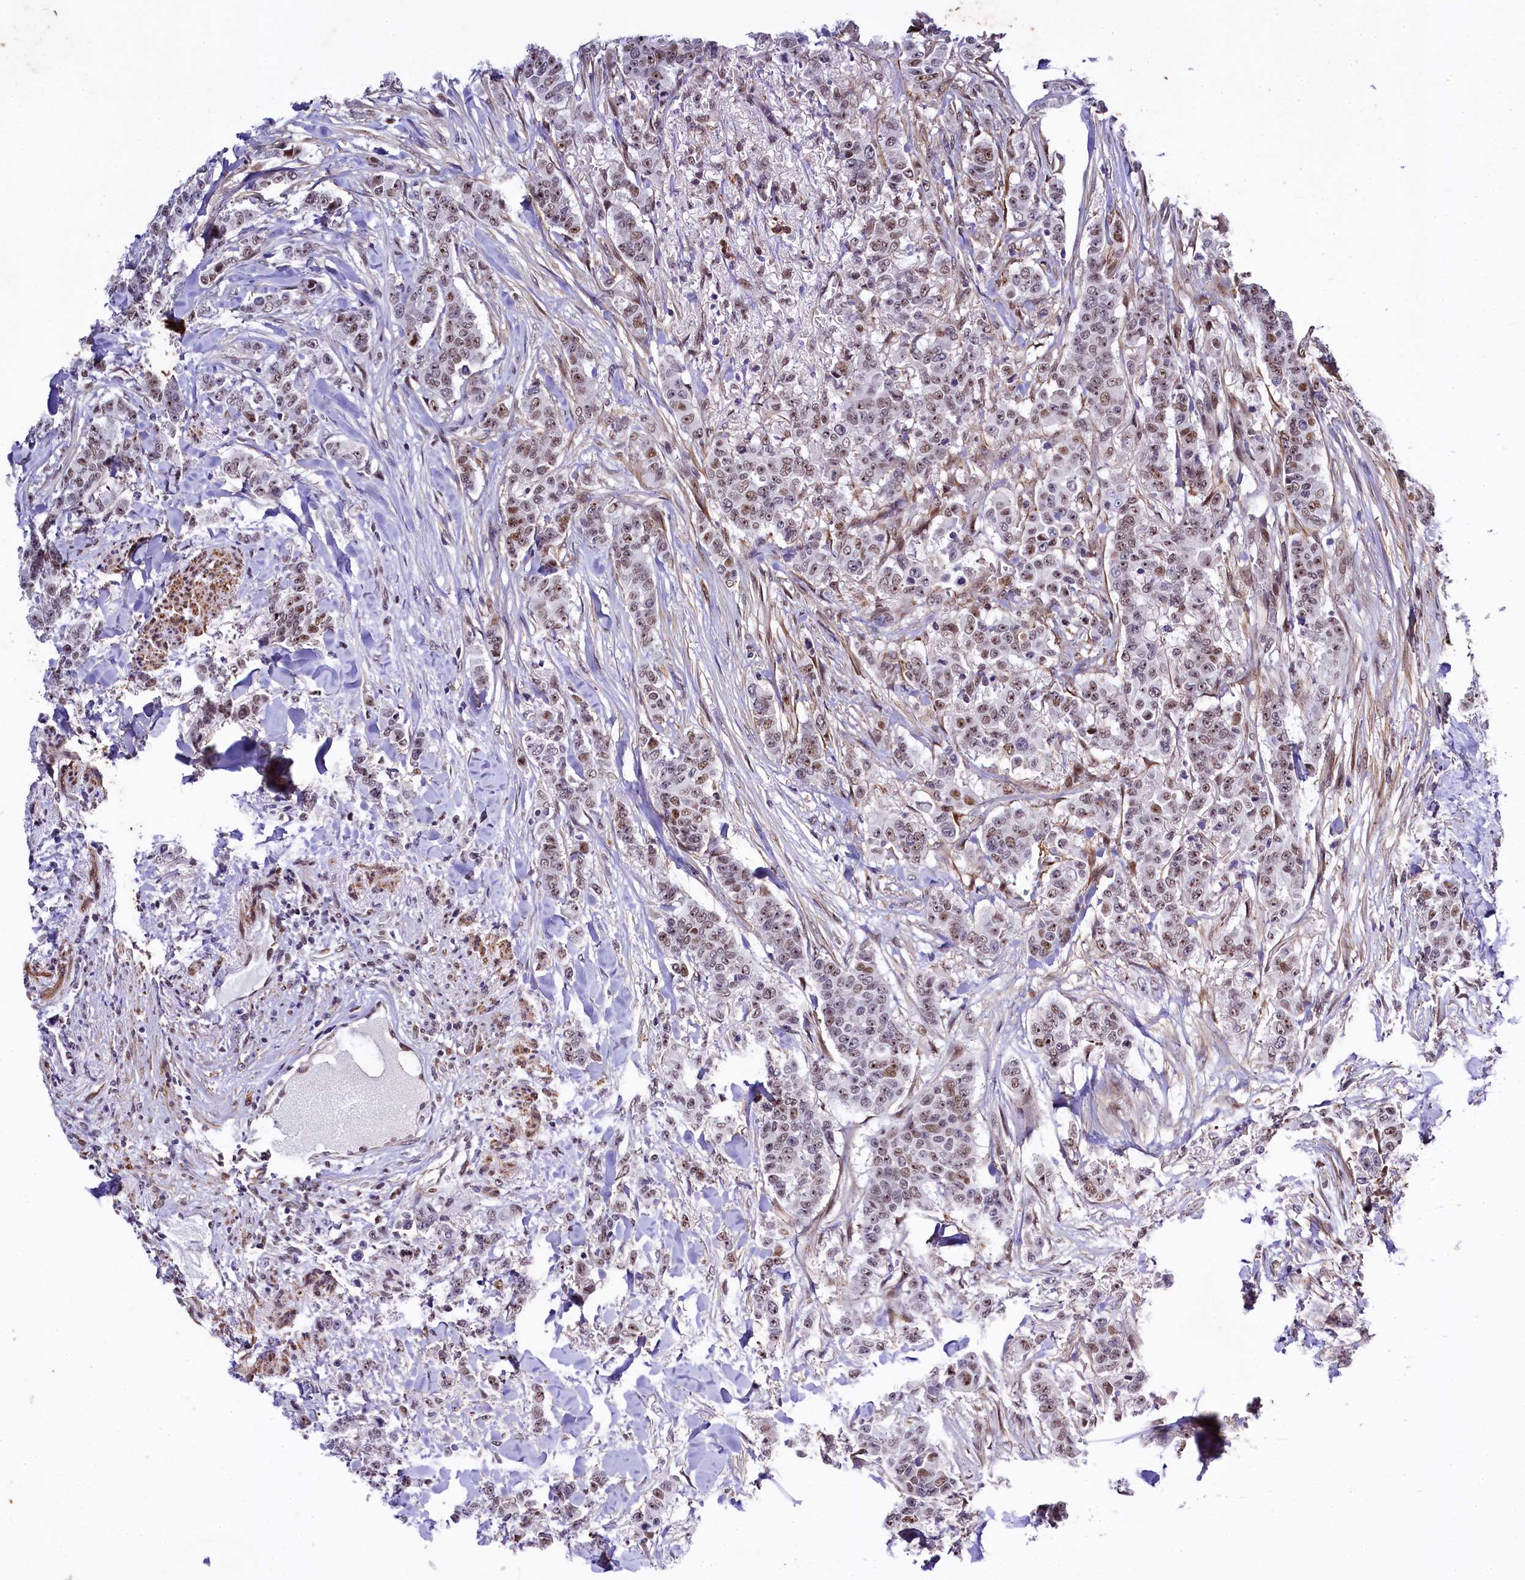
{"staining": {"intensity": "moderate", "quantity": ">75%", "location": "nuclear"}, "tissue": "breast cancer", "cell_type": "Tumor cells", "image_type": "cancer", "snomed": [{"axis": "morphology", "description": "Duct carcinoma"}, {"axis": "topography", "description": "Breast"}], "caption": "The image displays a brown stain indicating the presence of a protein in the nuclear of tumor cells in breast cancer (invasive ductal carcinoma).", "gene": "SAMD10", "patient": {"sex": "female", "age": 40}}